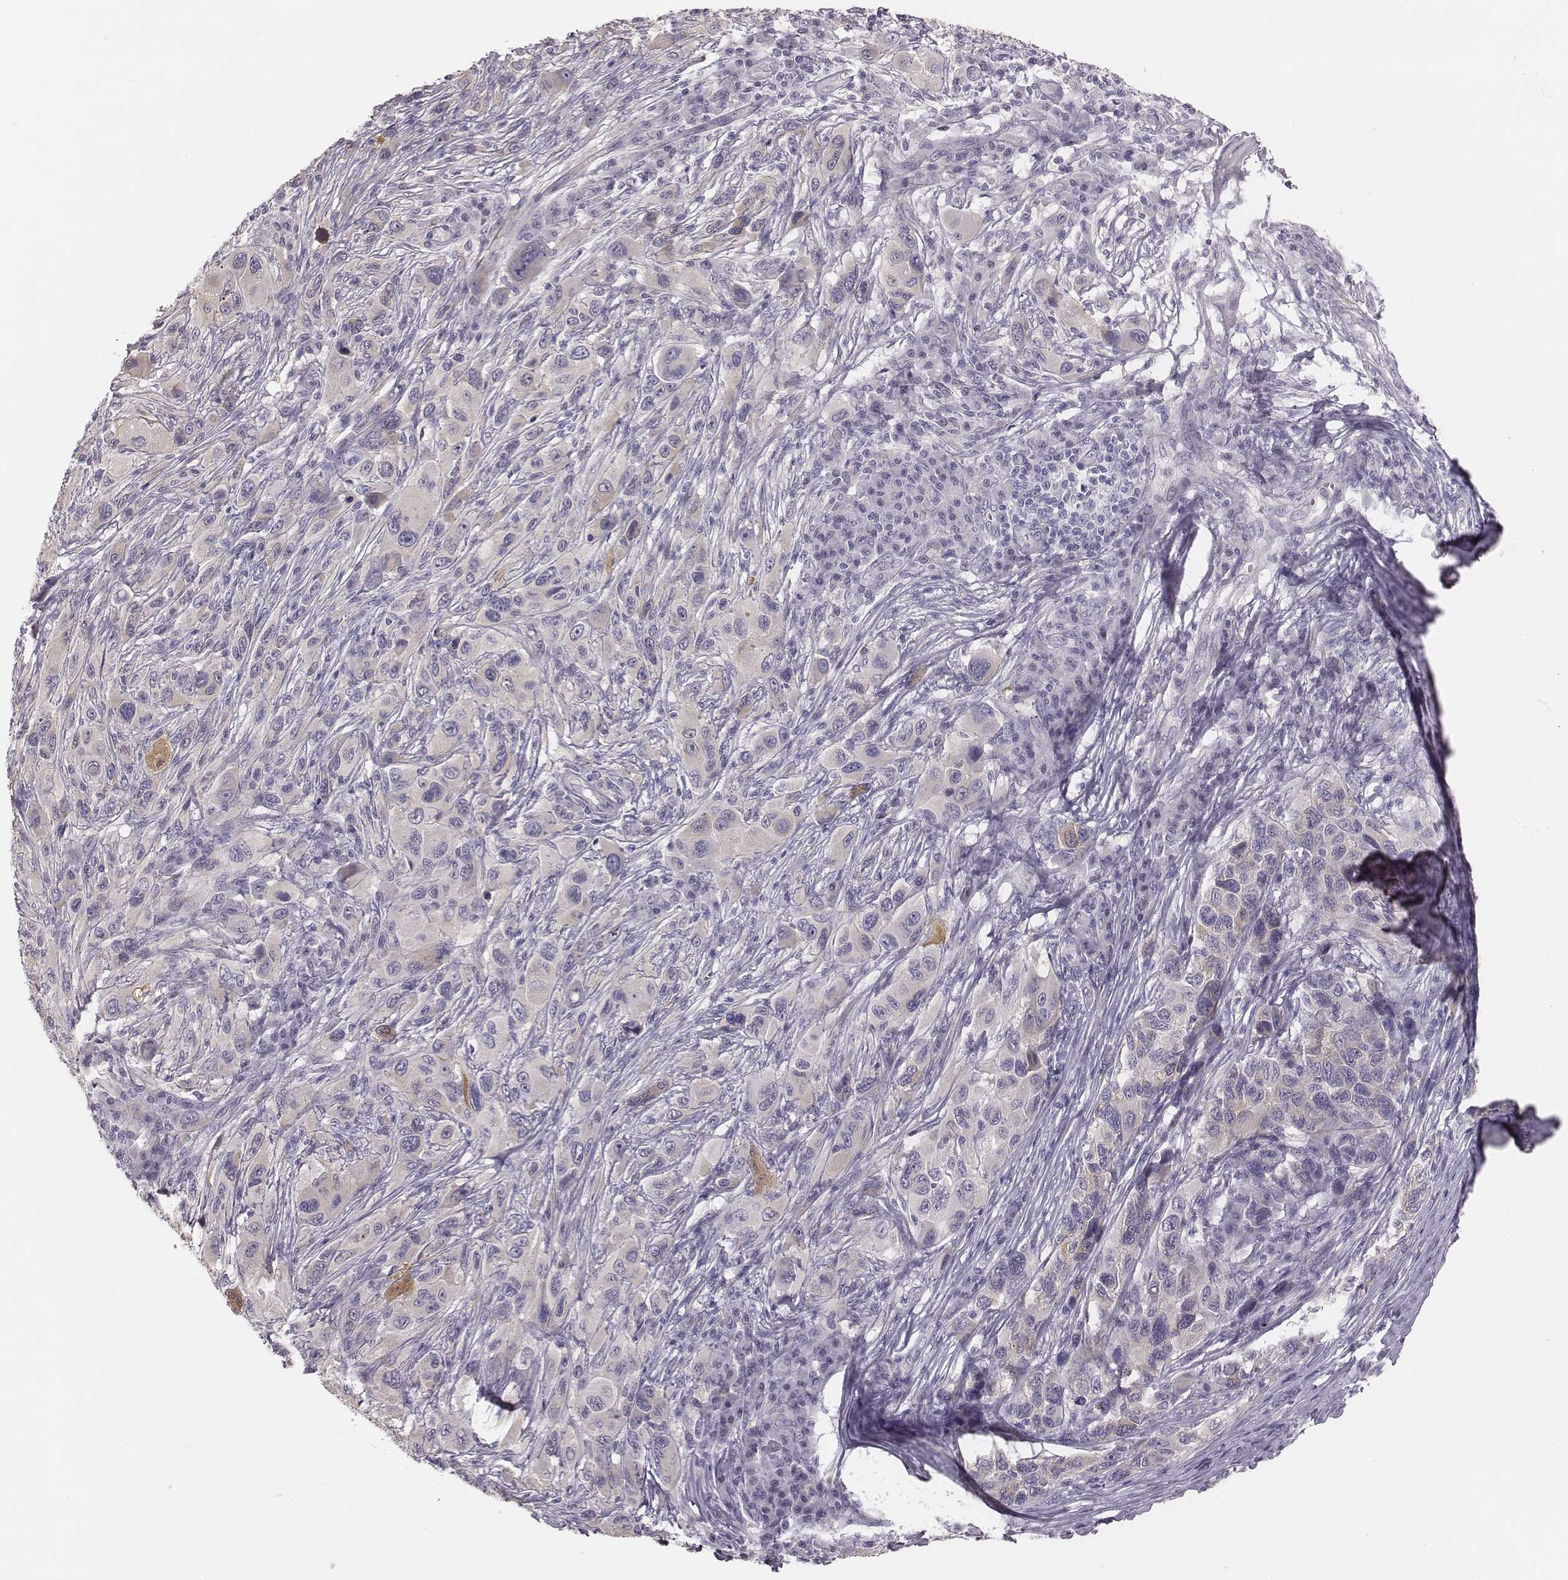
{"staining": {"intensity": "negative", "quantity": "none", "location": "none"}, "tissue": "melanoma", "cell_type": "Tumor cells", "image_type": "cancer", "snomed": [{"axis": "morphology", "description": "Malignant melanoma, NOS"}, {"axis": "topography", "description": "Skin"}], "caption": "The micrograph reveals no staining of tumor cells in malignant melanoma. The staining was performed using DAB (3,3'-diaminobenzidine) to visualize the protein expression in brown, while the nuclei were stained in blue with hematoxylin (Magnification: 20x).", "gene": "PBK", "patient": {"sex": "male", "age": 53}}